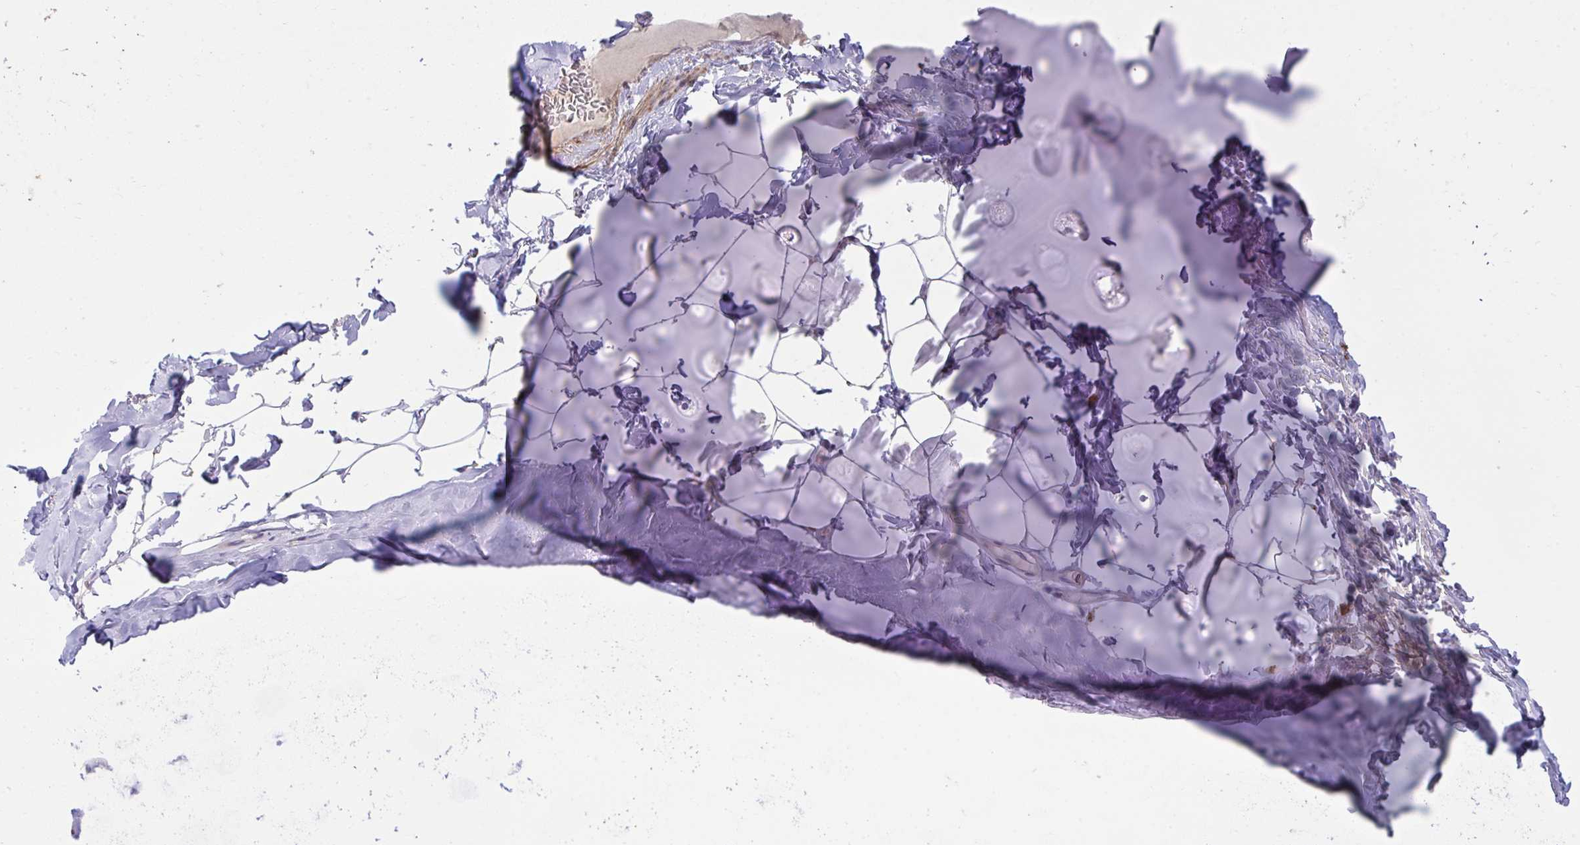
{"staining": {"intensity": "negative", "quantity": "none", "location": "none"}, "tissue": "adipose tissue", "cell_type": "Adipocytes", "image_type": "normal", "snomed": [{"axis": "morphology", "description": "Normal tissue, NOS"}, {"axis": "topography", "description": "Cartilage tissue"}, {"axis": "topography", "description": "Bronchus"}, {"axis": "topography", "description": "Peripheral nerve tissue"}], "caption": "Protein analysis of benign adipose tissue exhibits no significant positivity in adipocytes.", "gene": "PIGZ", "patient": {"sex": "male", "age": 67}}